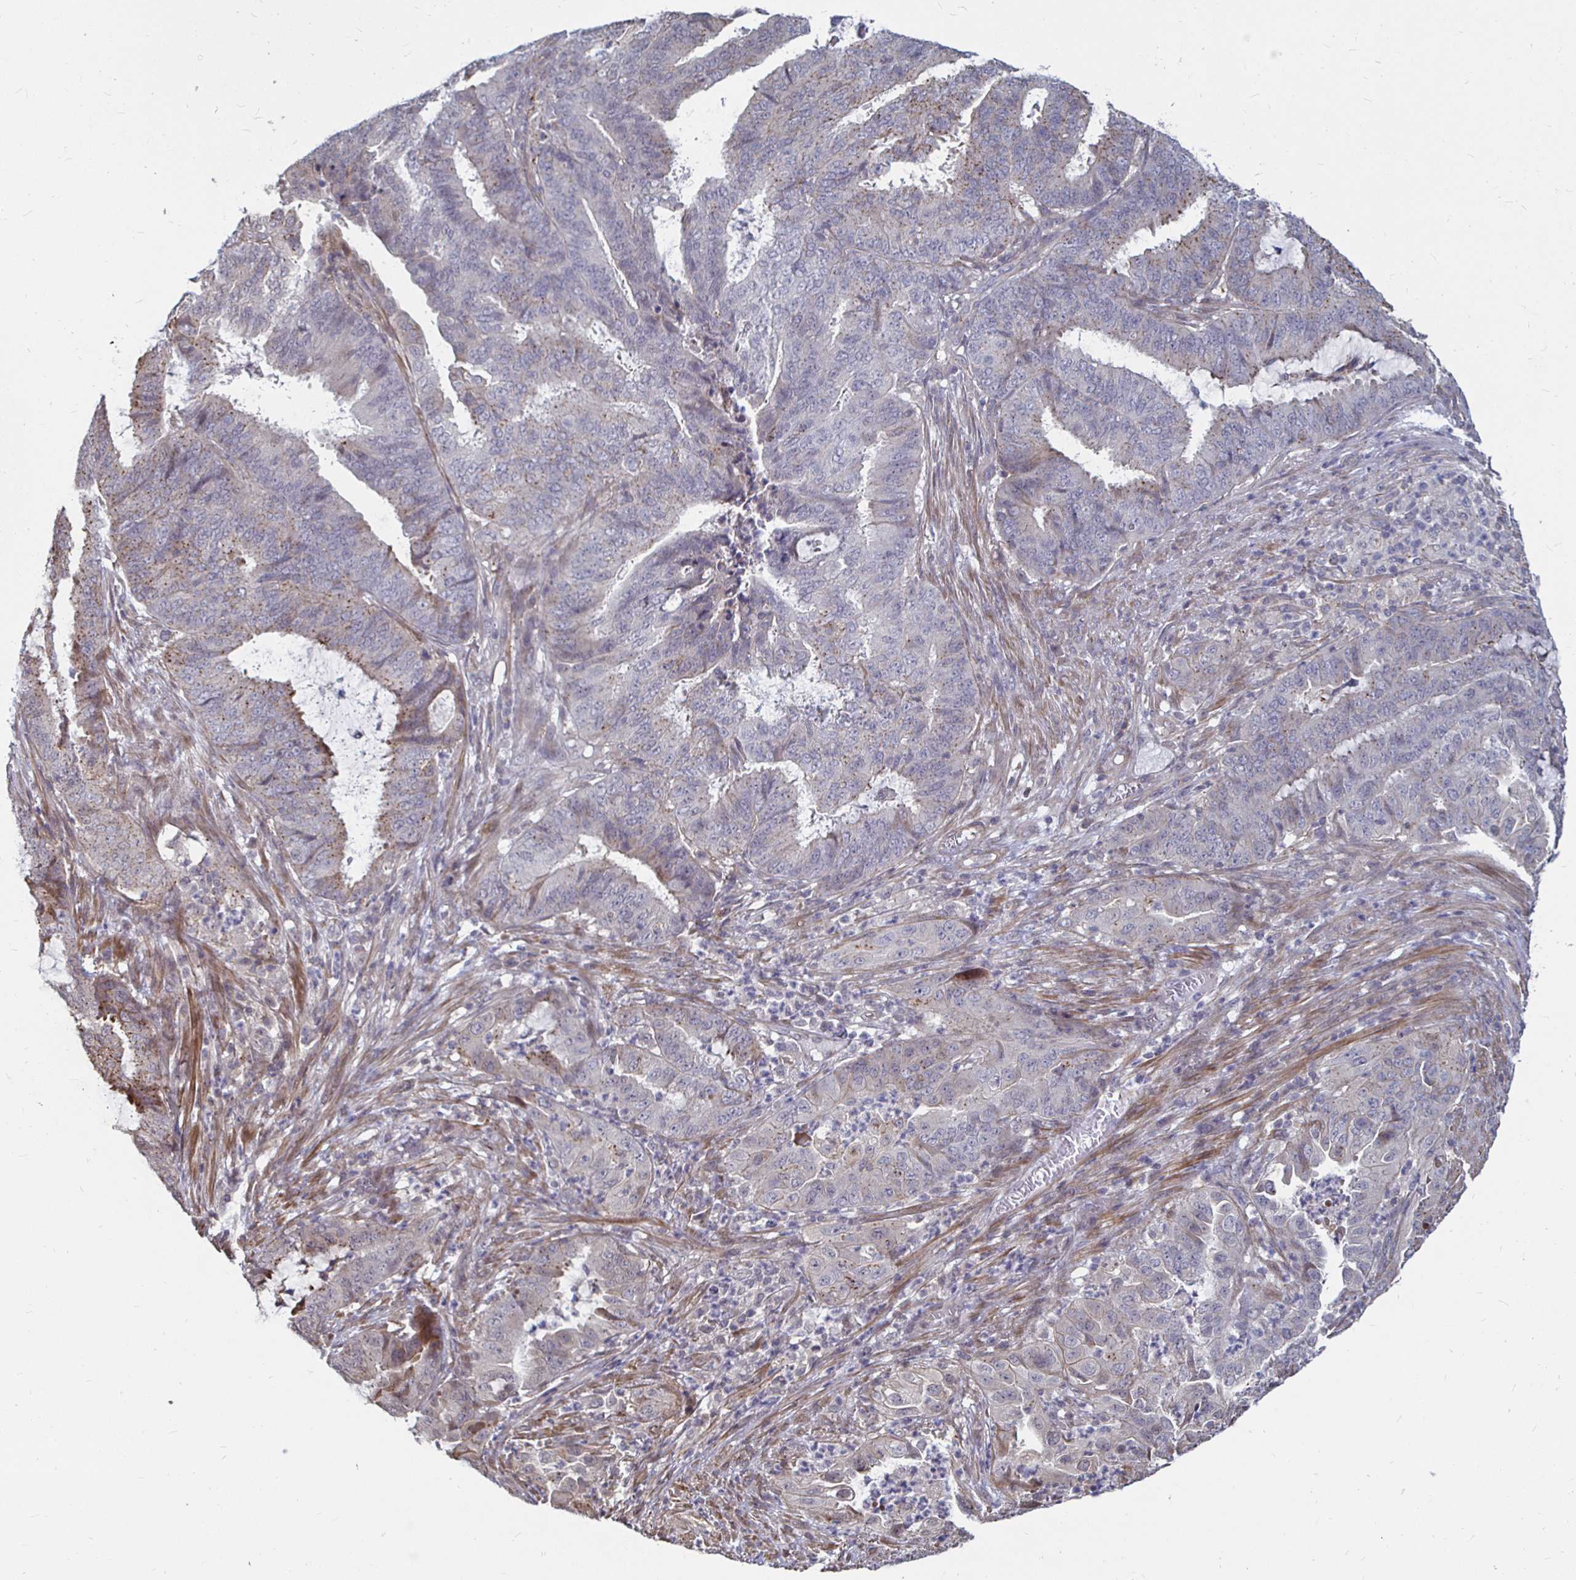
{"staining": {"intensity": "moderate", "quantity": "<25%", "location": "cytoplasmic/membranous"}, "tissue": "endometrial cancer", "cell_type": "Tumor cells", "image_type": "cancer", "snomed": [{"axis": "morphology", "description": "Adenocarcinoma, NOS"}, {"axis": "topography", "description": "Endometrium"}], "caption": "Endometrial cancer (adenocarcinoma) tissue demonstrates moderate cytoplasmic/membranous expression in about <25% of tumor cells, visualized by immunohistochemistry. The protein of interest is shown in brown color, while the nuclei are stained blue.", "gene": "CAPN11", "patient": {"sex": "female", "age": 51}}